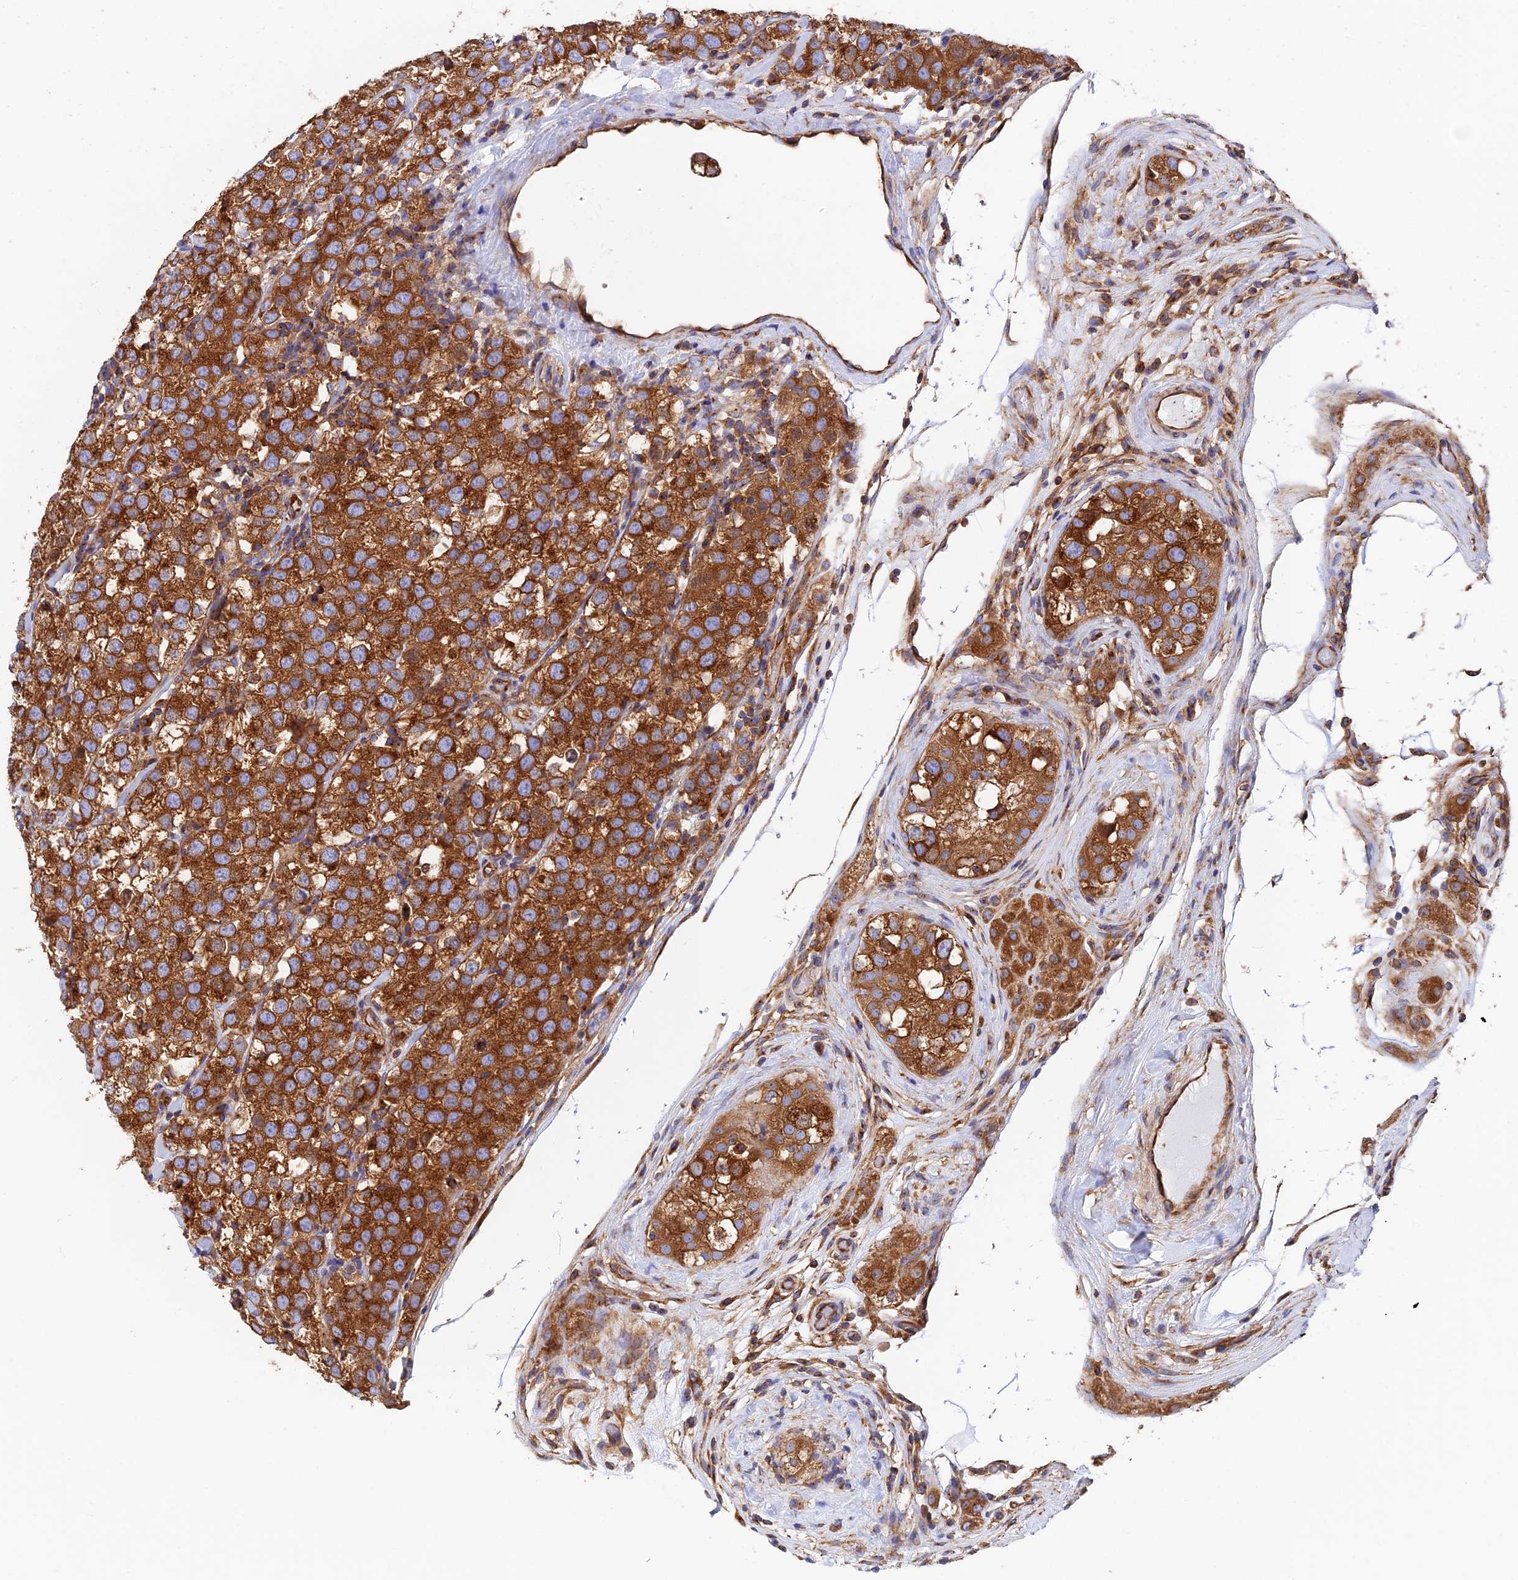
{"staining": {"intensity": "strong", "quantity": ">75%", "location": "cytoplasmic/membranous"}, "tissue": "testis cancer", "cell_type": "Tumor cells", "image_type": "cancer", "snomed": [{"axis": "morphology", "description": "Seminoma, NOS"}, {"axis": "topography", "description": "Testis"}], "caption": "A micrograph of testis cancer stained for a protein demonstrates strong cytoplasmic/membranous brown staining in tumor cells.", "gene": "DCTN2", "patient": {"sex": "male", "age": 34}}